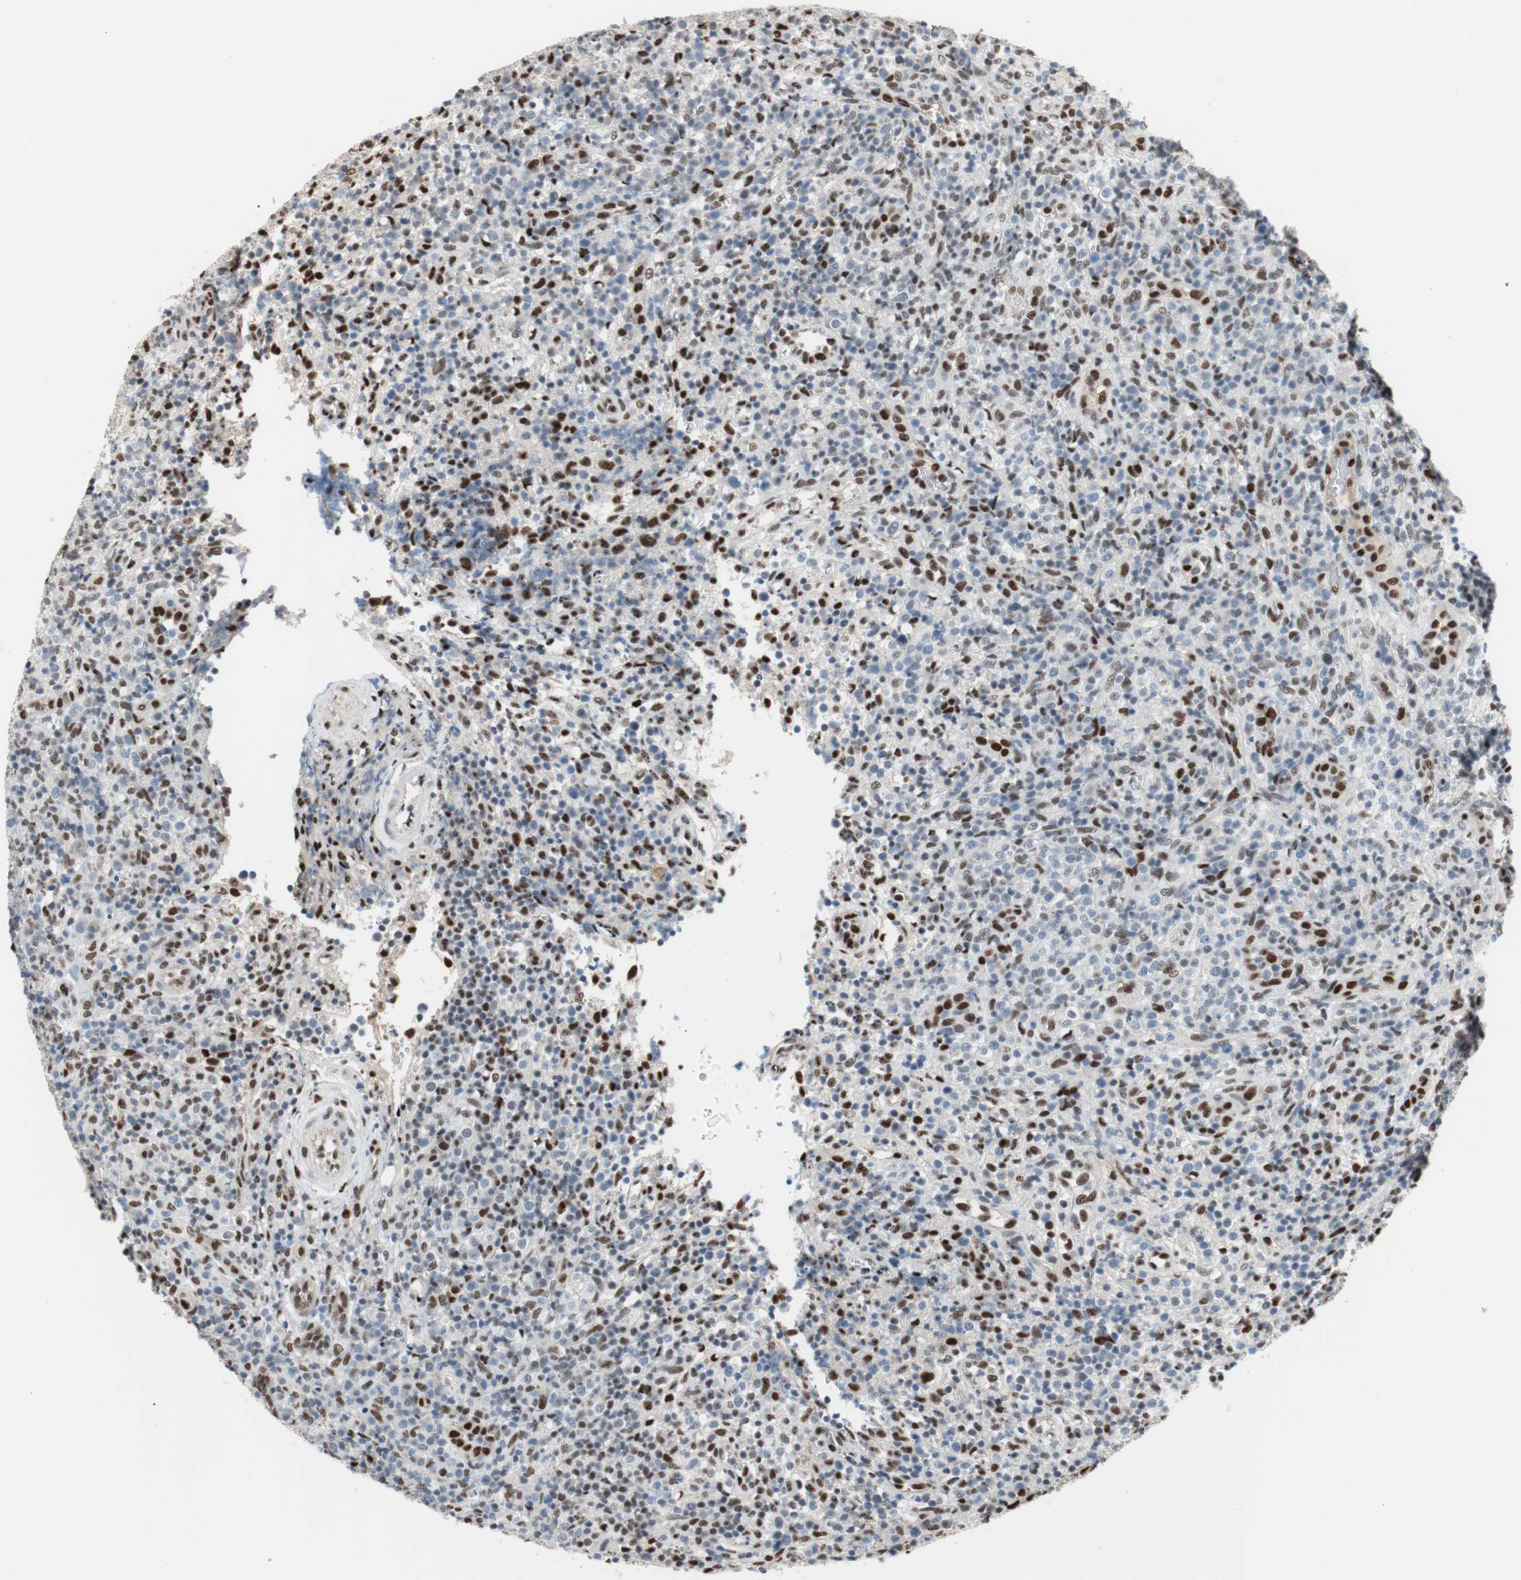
{"staining": {"intensity": "moderate", "quantity": "25%-75%", "location": "nuclear"}, "tissue": "lymphoma", "cell_type": "Tumor cells", "image_type": "cancer", "snomed": [{"axis": "morphology", "description": "Malignant lymphoma, non-Hodgkin's type, High grade"}, {"axis": "topography", "description": "Lymph node"}], "caption": "A brown stain shows moderate nuclear expression of a protein in human high-grade malignant lymphoma, non-Hodgkin's type tumor cells.", "gene": "PML", "patient": {"sex": "female", "age": 76}}